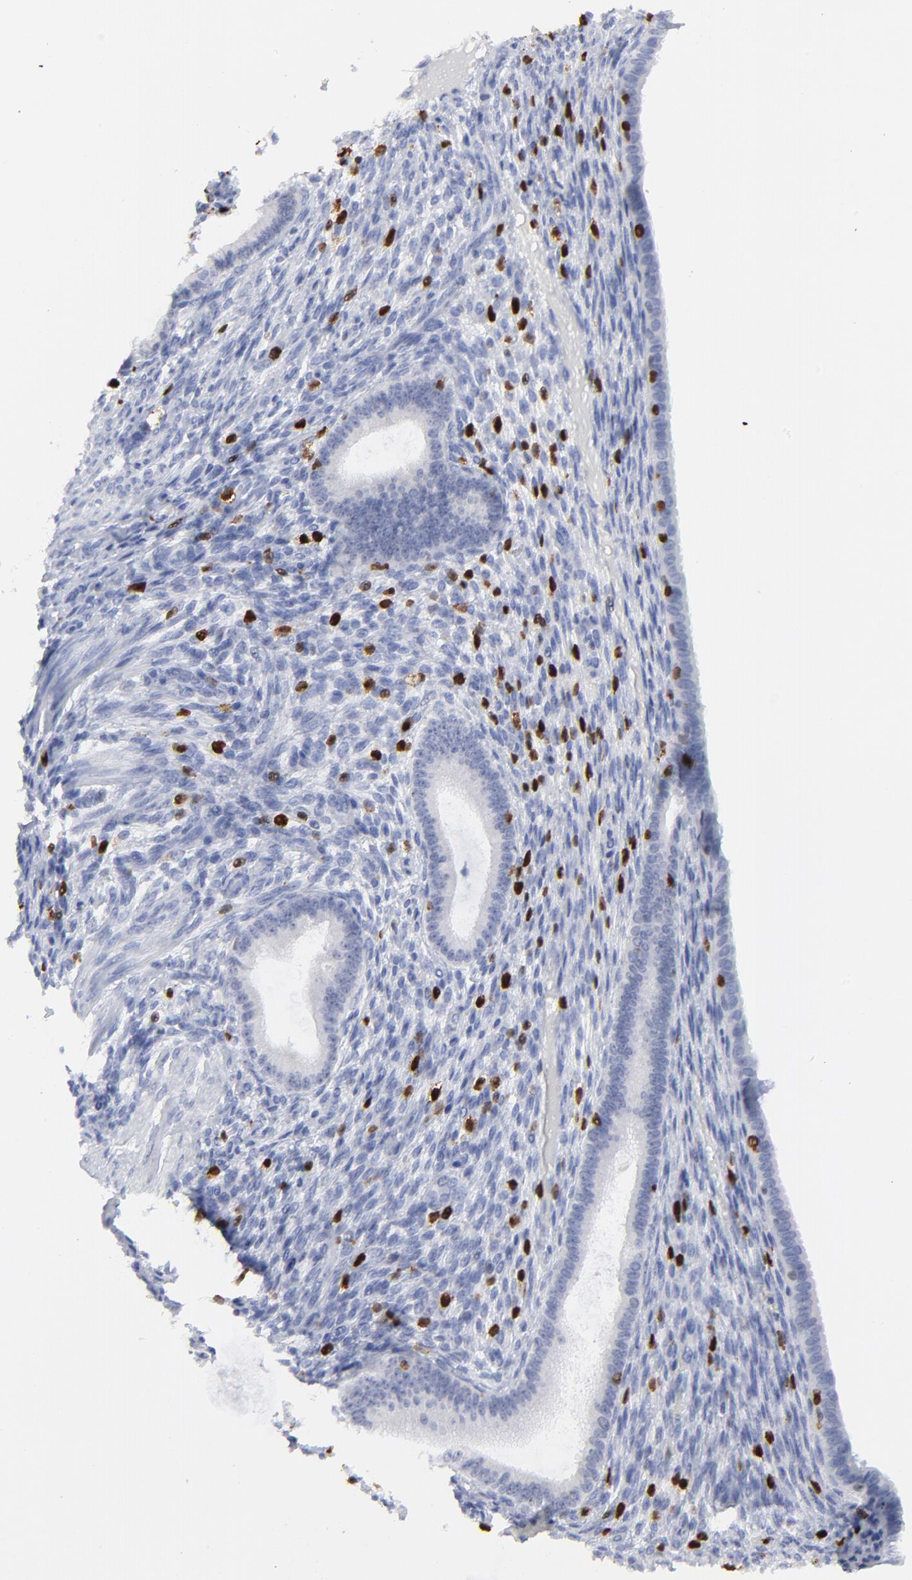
{"staining": {"intensity": "negative", "quantity": "none", "location": "none"}, "tissue": "endometrium", "cell_type": "Cells in endometrial stroma", "image_type": "normal", "snomed": [{"axis": "morphology", "description": "Normal tissue, NOS"}, {"axis": "topography", "description": "Endometrium"}], "caption": "Protein analysis of normal endometrium exhibits no significant positivity in cells in endometrial stroma. Nuclei are stained in blue.", "gene": "ZAP70", "patient": {"sex": "female", "age": 72}}